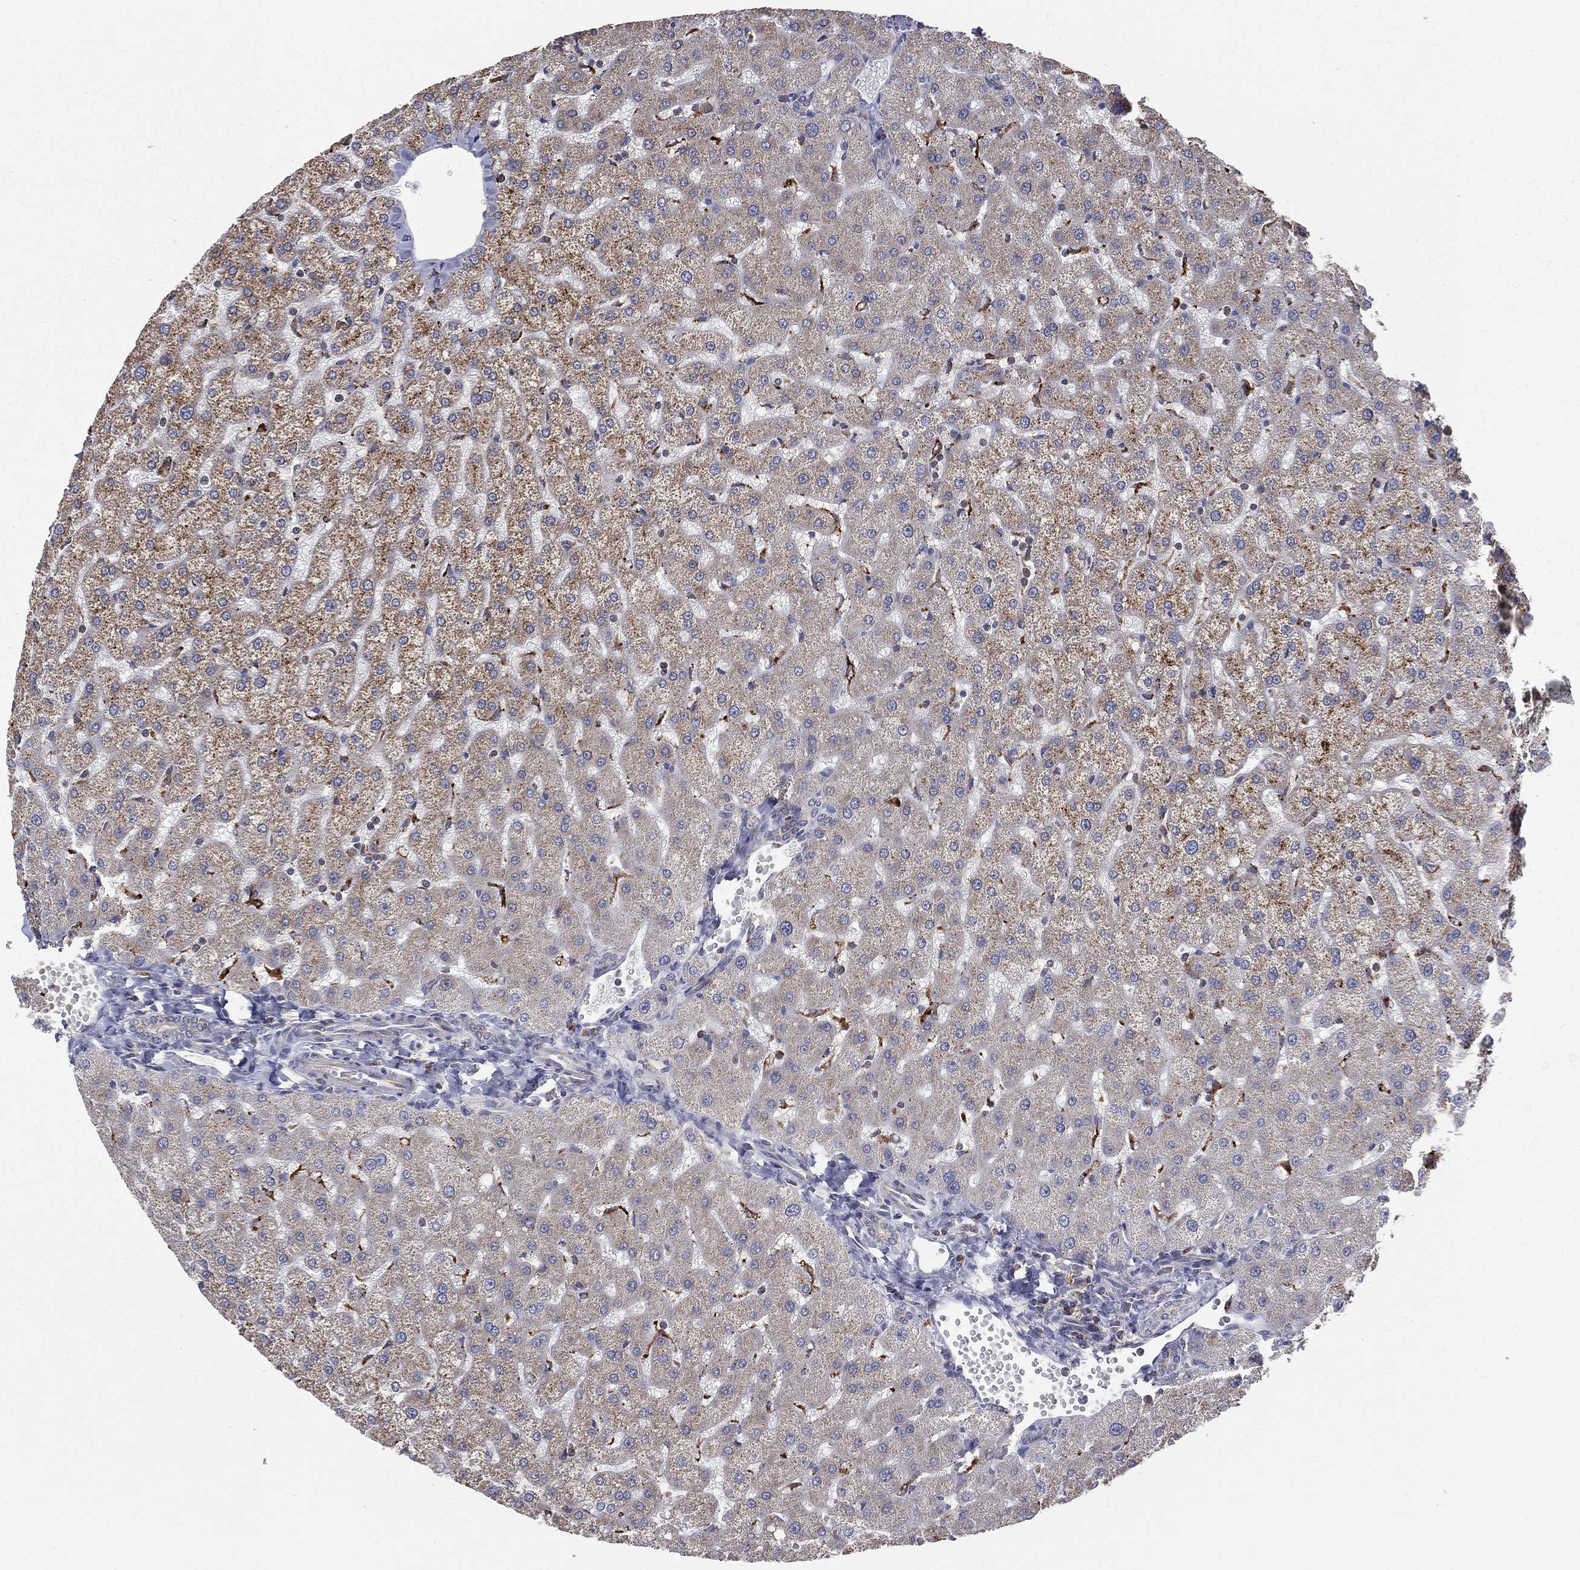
{"staining": {"intensity": "weak", "quantity": "25%-75%", "location": "cytoplasmic/membranous"}, "tissue": "liver", "cell_type": "Cholangiocytes", "image_type": "normal", "snomed": [{"axis": "morphology", "description": "Normal tissue, NOS"}, {"axis": "topography", "description": "Liver"}], "caption": "This histopathology image exhibits IHC staining of normal liver, with low weak cytoplasmic/membranous staining in approximately 25%-75% of cholangiocytes.", "gene": "RIN3", "patient": {"sex": "female", "age": 50}}